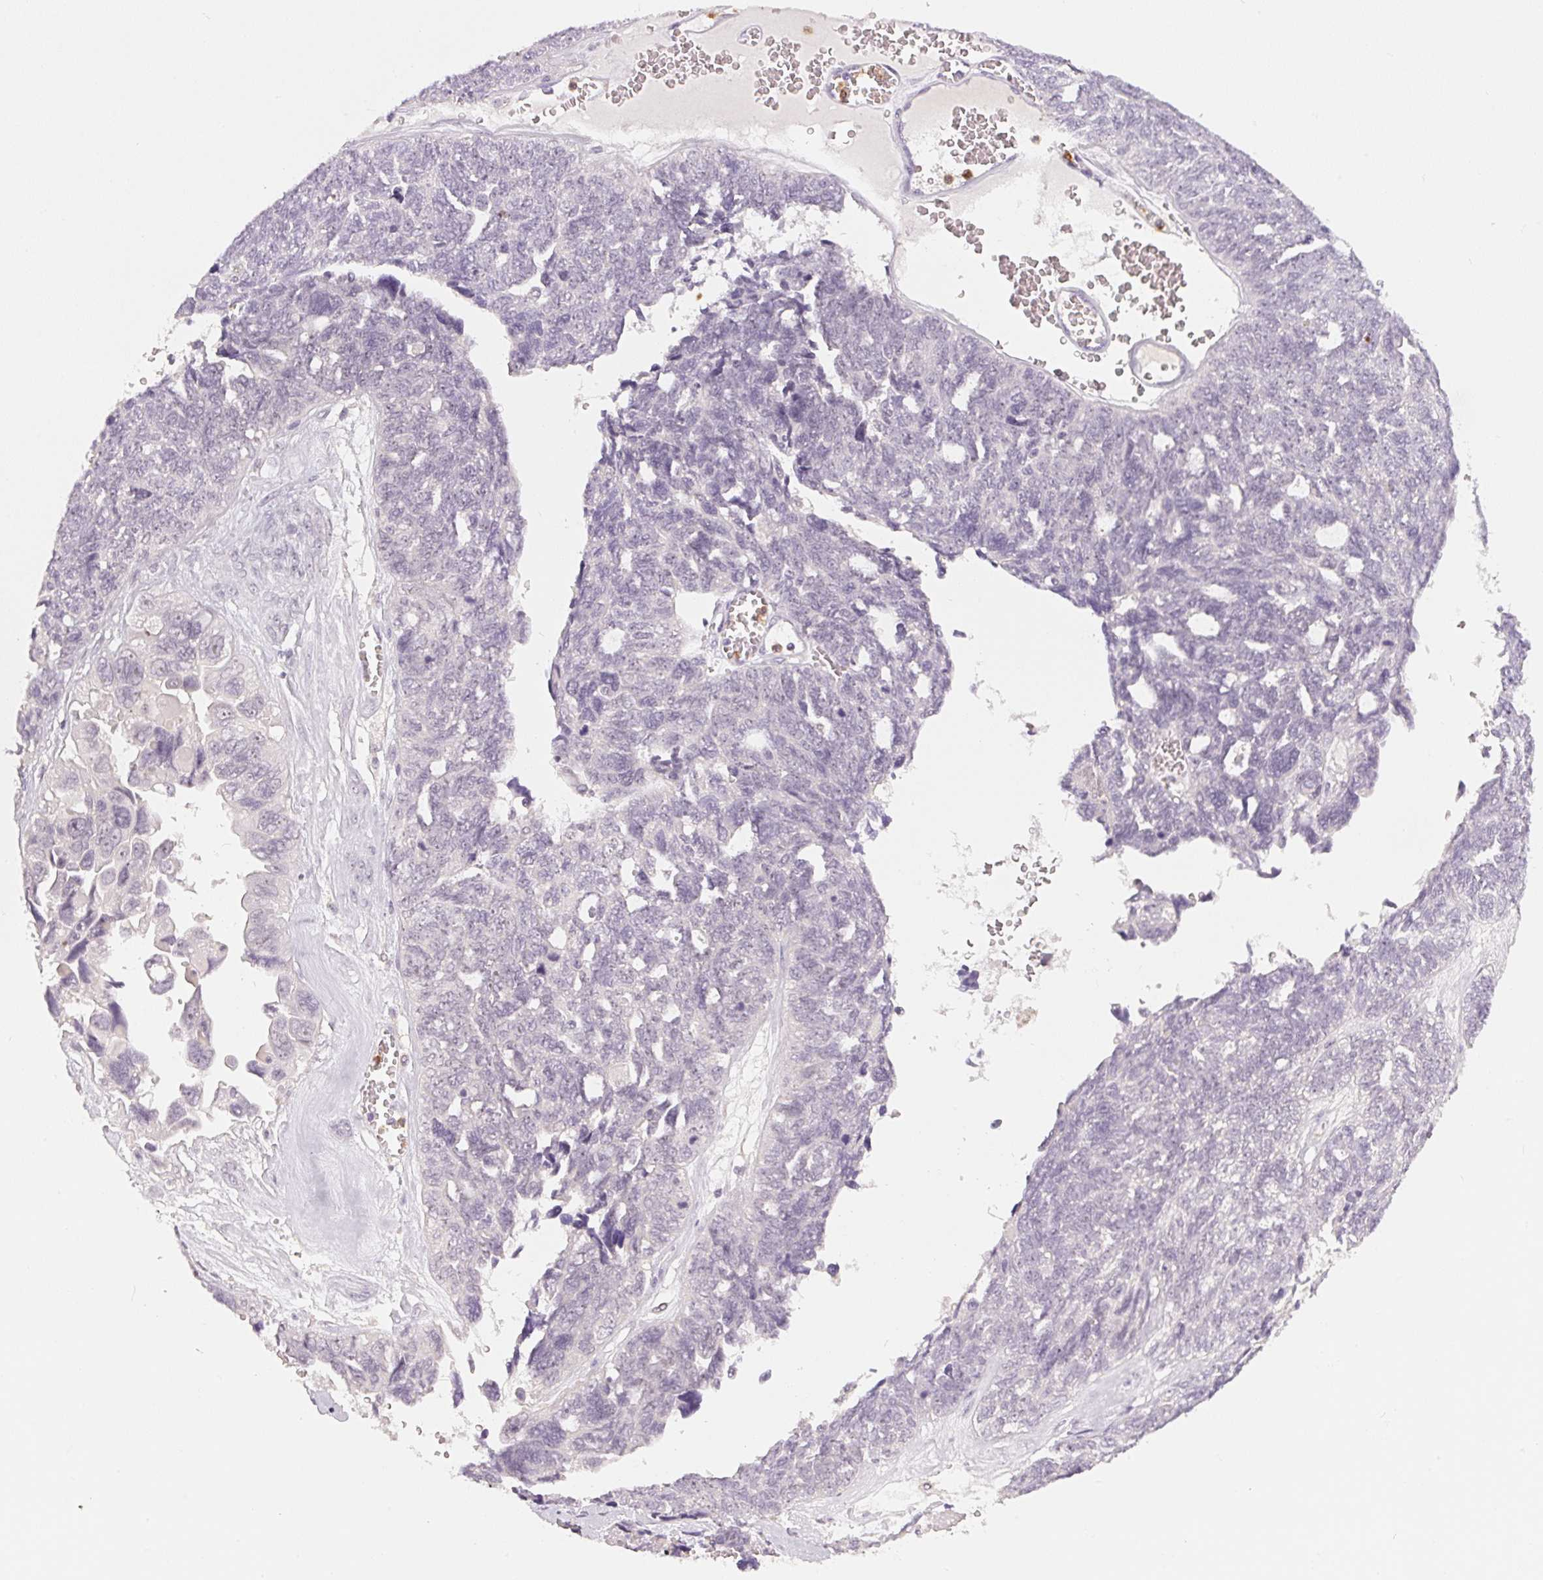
{"staining": {"intensity": "negative", "quantity": "none", "location": "none"}, "tissue": "ovarian cancer", "cell_type": "Tumor cells", "image_type": "cancer", "snomed": [{"axis": "morphology", "description": "Cystadenocarcinoma, serous, NOS"}, {"axis": "topography", "description": "Ovary"}], "caption": "Immunohistochemistry (IHC) of human ovarian cancer (serous cystadenocarcinoma) reveals no positivity in tumor cells. (DAB (3,3'-diaminobenzidine) immunohistochemistry (IHC) with hematoxylin counter stain).", "gene": "SGF29", "patient": {"sex": "female", "age": 79}}